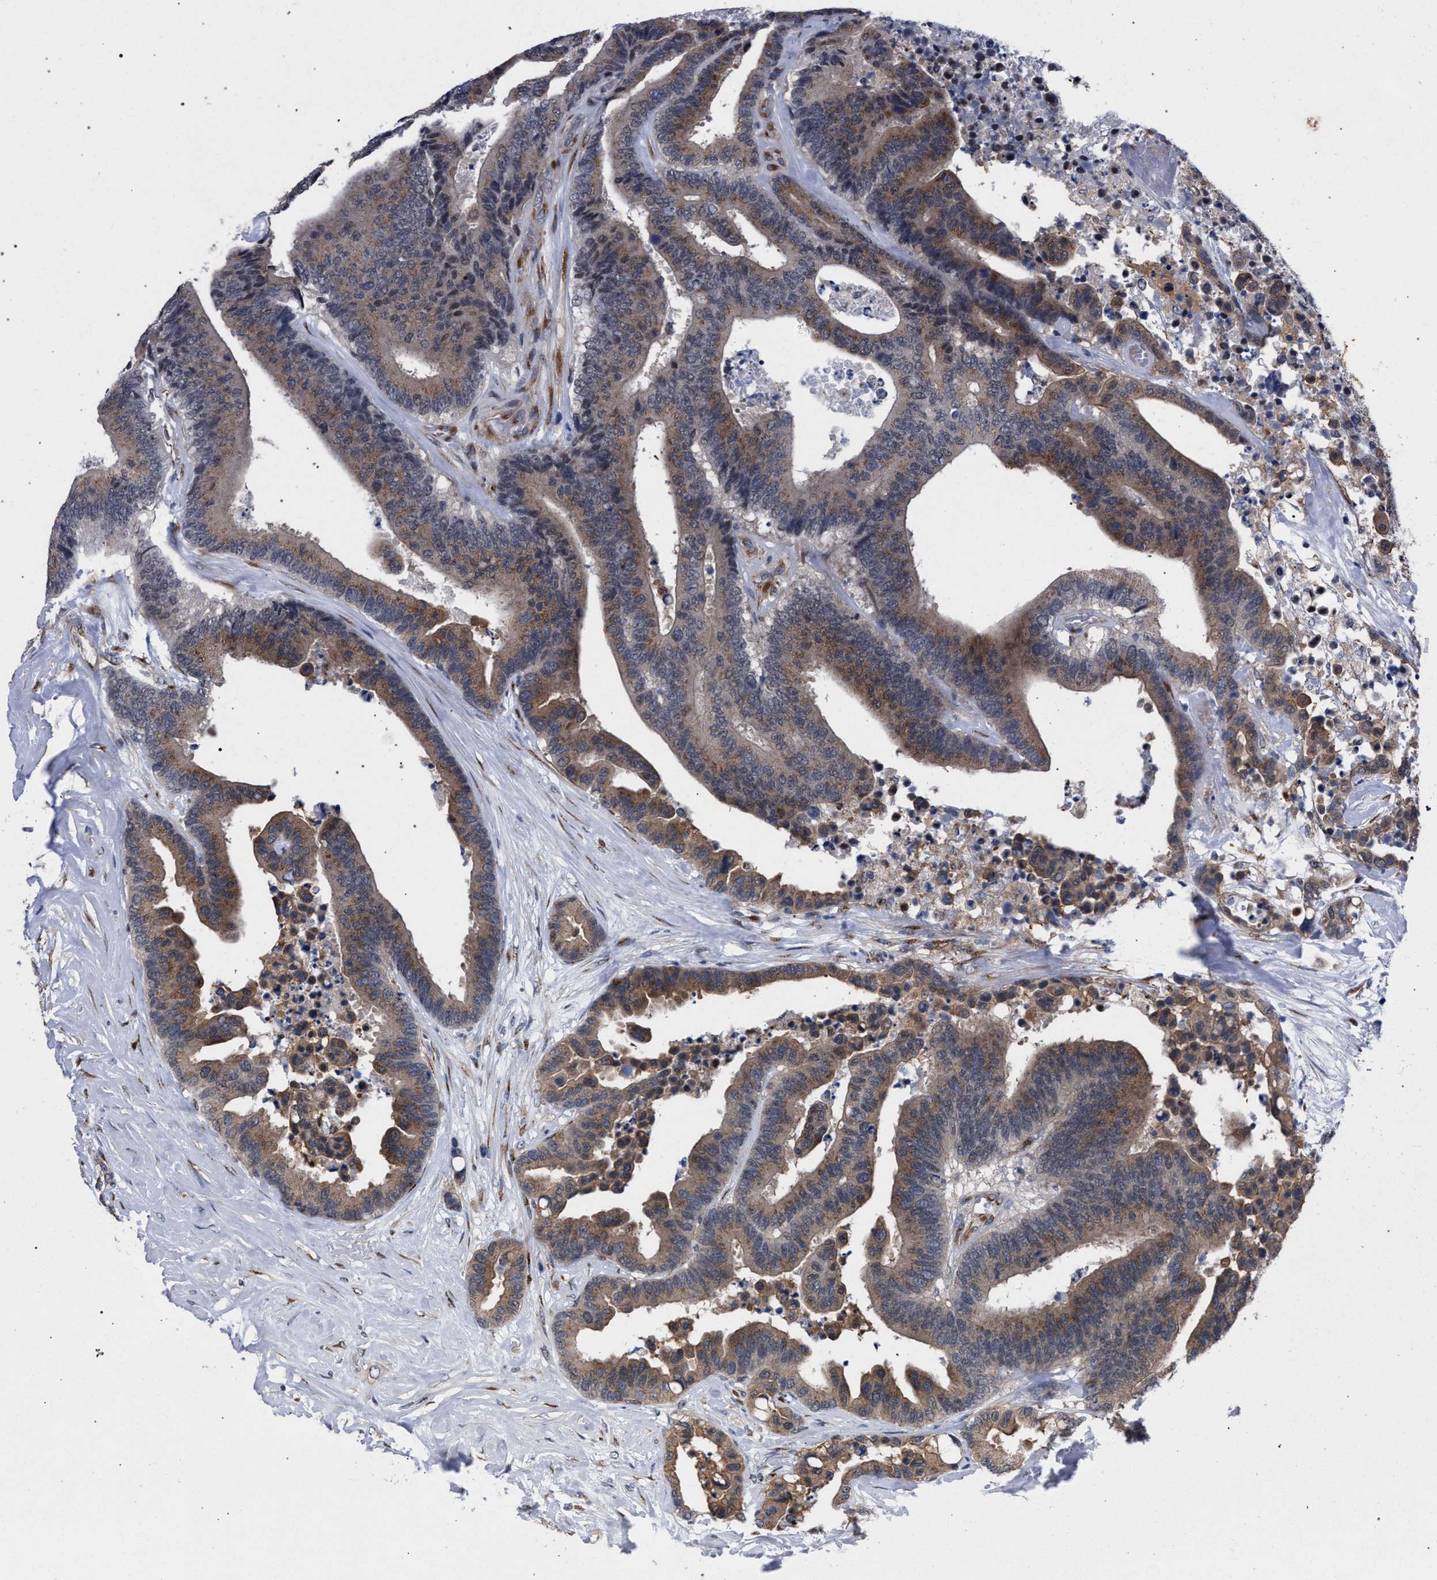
{"staining": {"intensity": "moderate", "quantity": "25%-75%", "location": "cytoplasmic/membranous"}, "tissue": "colorectal cancer", "cell_type": "Tumor cells", "image_type": "cancer", "snomed": [{"axis": "morphology", "description": "Normal tissue, NOS"}, {"axis": "morphology", "description": "Adenocarcinoma, NOS"}, {"axis": "topography", "description": "Colon"}], "caption": "A micrograph of human colorectal cancer (adenocarcinoma) stained for a protein displays moderate cytoplasmic/membranous brown staining in tumor cells.", "gene": "GOLGA2", "patient": {"sex": "male", "age": 82}}